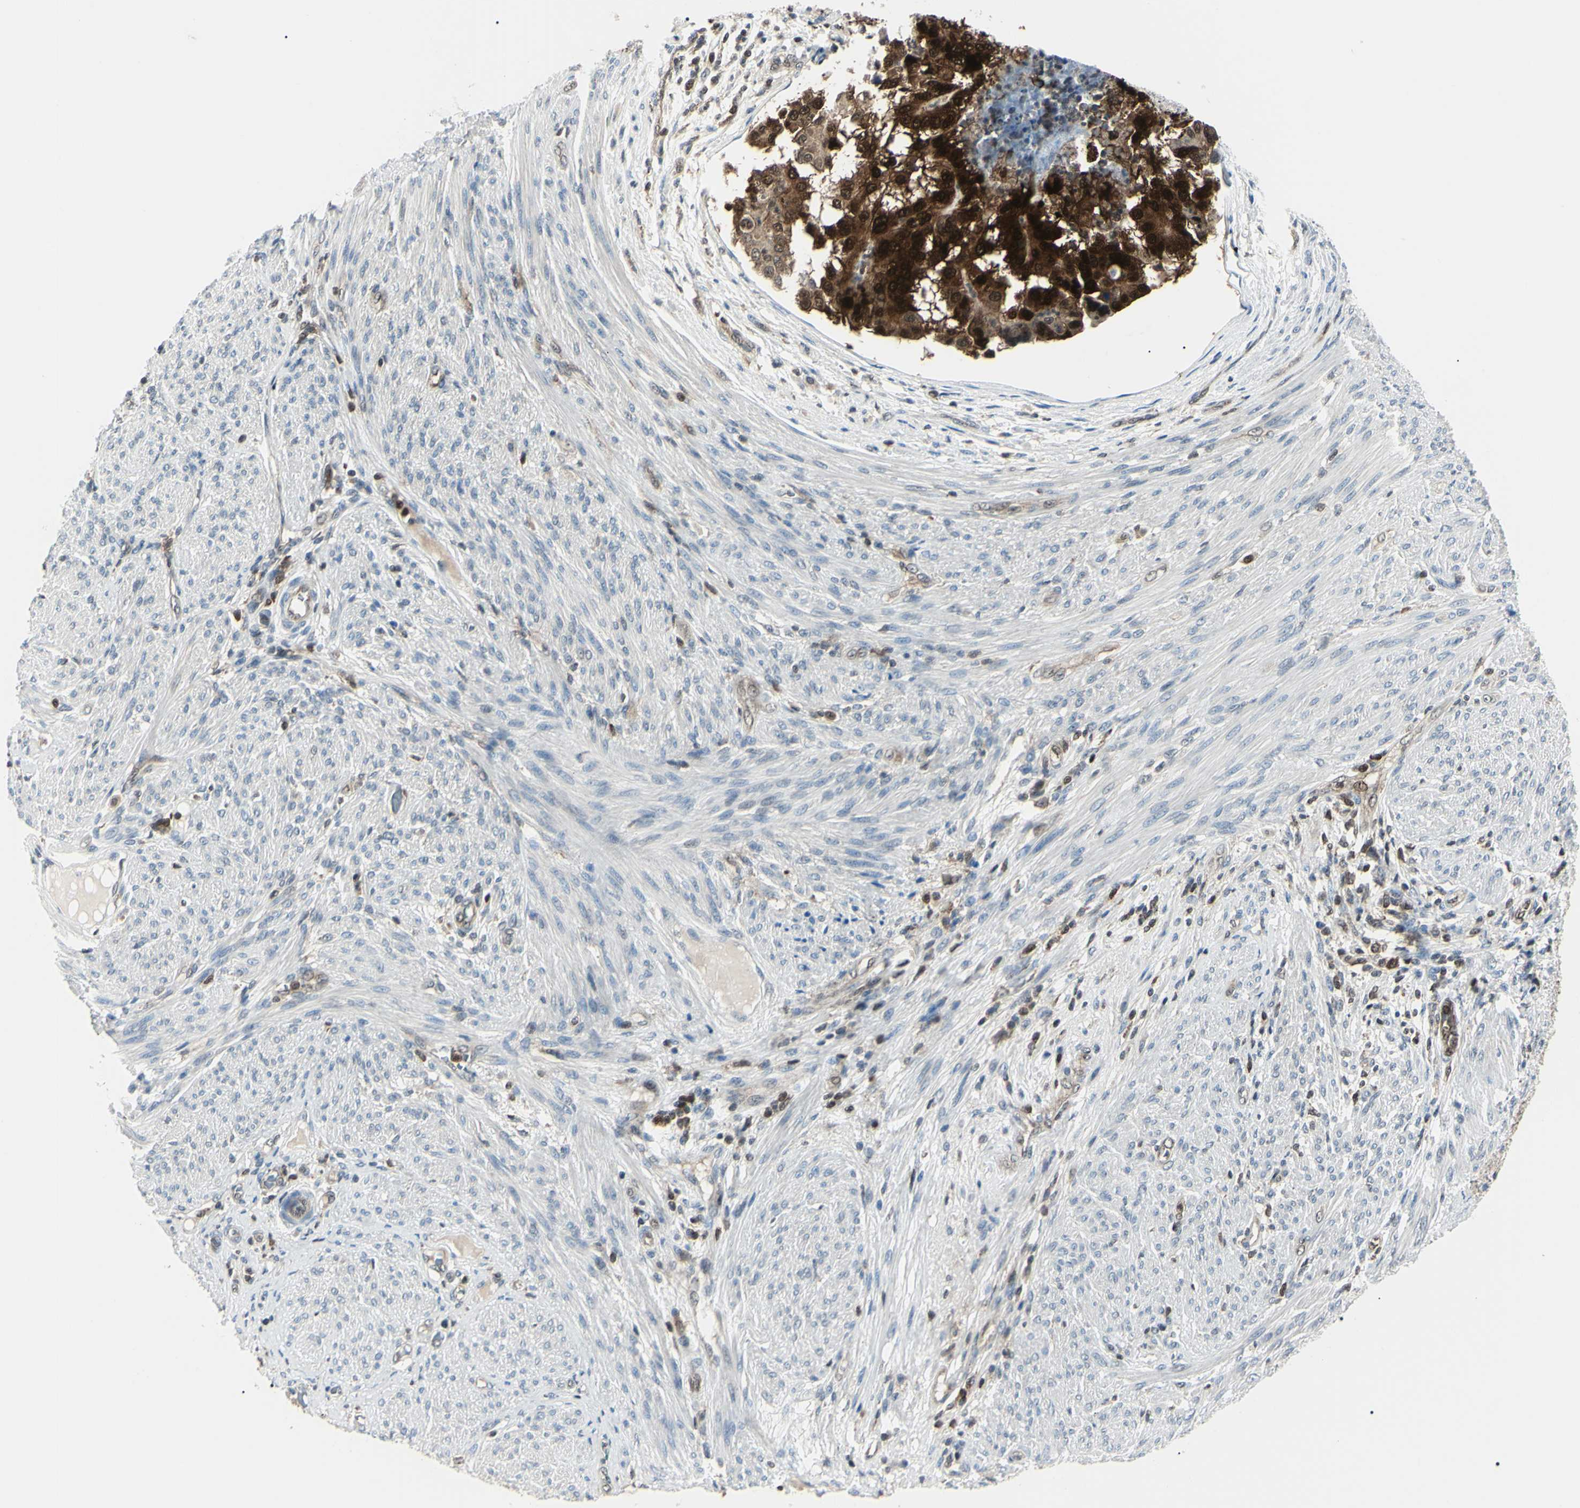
{"staining": {"intensity": "strong", "quantity": ">75%", "location": "cytoplasmic/membranous,nuclear"}, "tissue": "endometrial cancer", "cell_type": "Tumor cells", "image_type": "cancer", "snomed": [{"axis": "morphology", "description": "Adenocarcinoma, NOS"}, {"axis": "topography", "description": "Endometrium"}], "caption": "Protein expression analysis of human adenocarcinoma (endometrial) reveals strong cytoplasmic/membranous and nuclear positivity in about >75% of tumor cells.", "gene": "PGK1", "patient": {"sex": "female", "age": 85}}